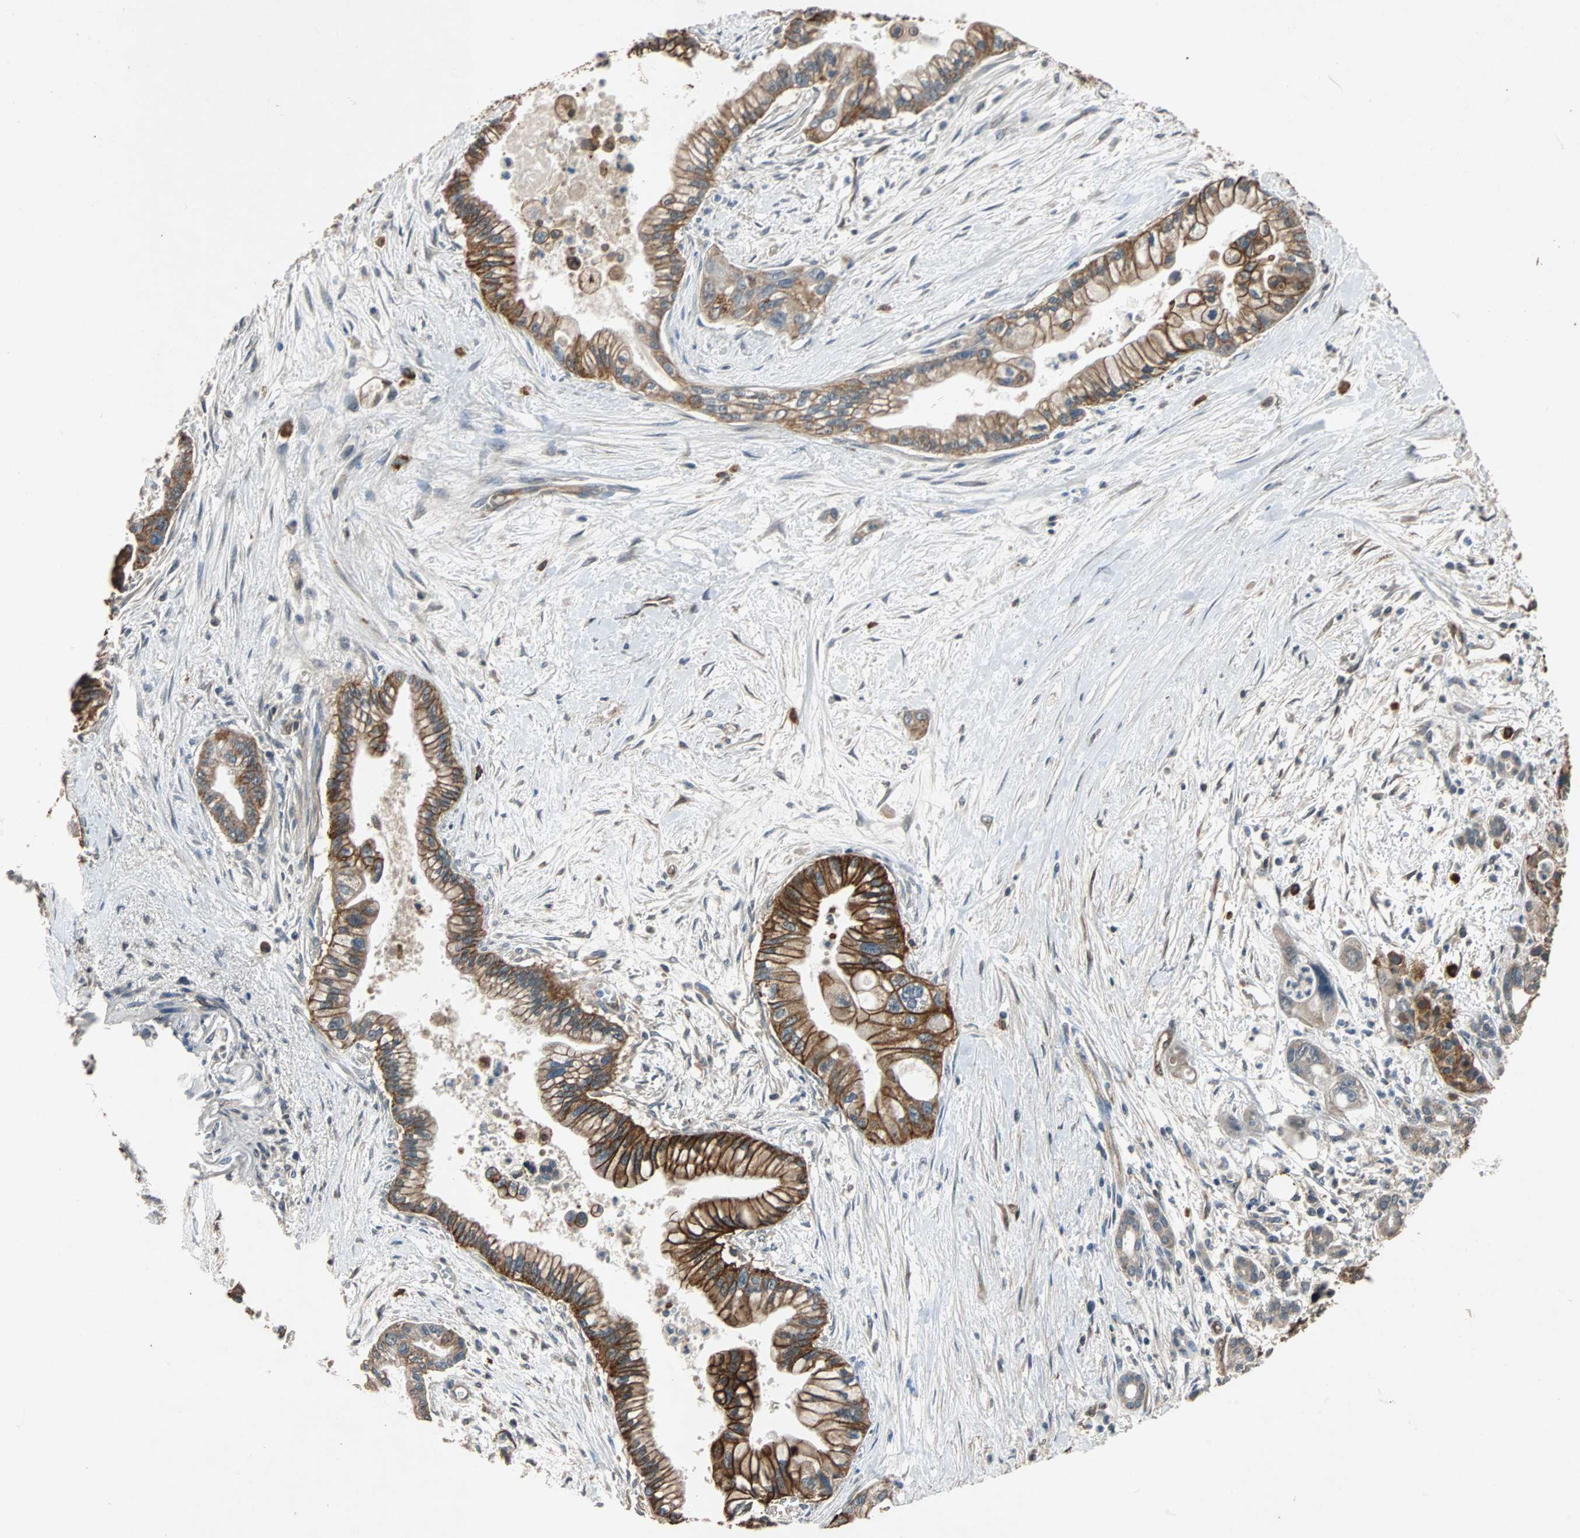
{"staining": {"intensity": "strong", "quantity": ">75%", "location": "cytoplasmic/membranous"}, "tissue": "pancreatic cancer", "cell_type": "Tumor cells", "image_type": "cancer", "snomed": [{"axis": "morphology", "description": "Adenocarcinoma, NOS"}, {"axis": "topography", "description": "Pancreas"}], "caption": "A photomicrograph of pancreatic cancer stained for a protein demonstrates strong cytoplasmic/membranous brown staining in tumor cells. (Stains: DAB (3,3'-diaminobenzidine) in brown, nuclei in blue, Microscopy: brightfield microscopy at high magnification).", "gene": "NDRG1", "patient": {"sex": "male", "age": 70}}